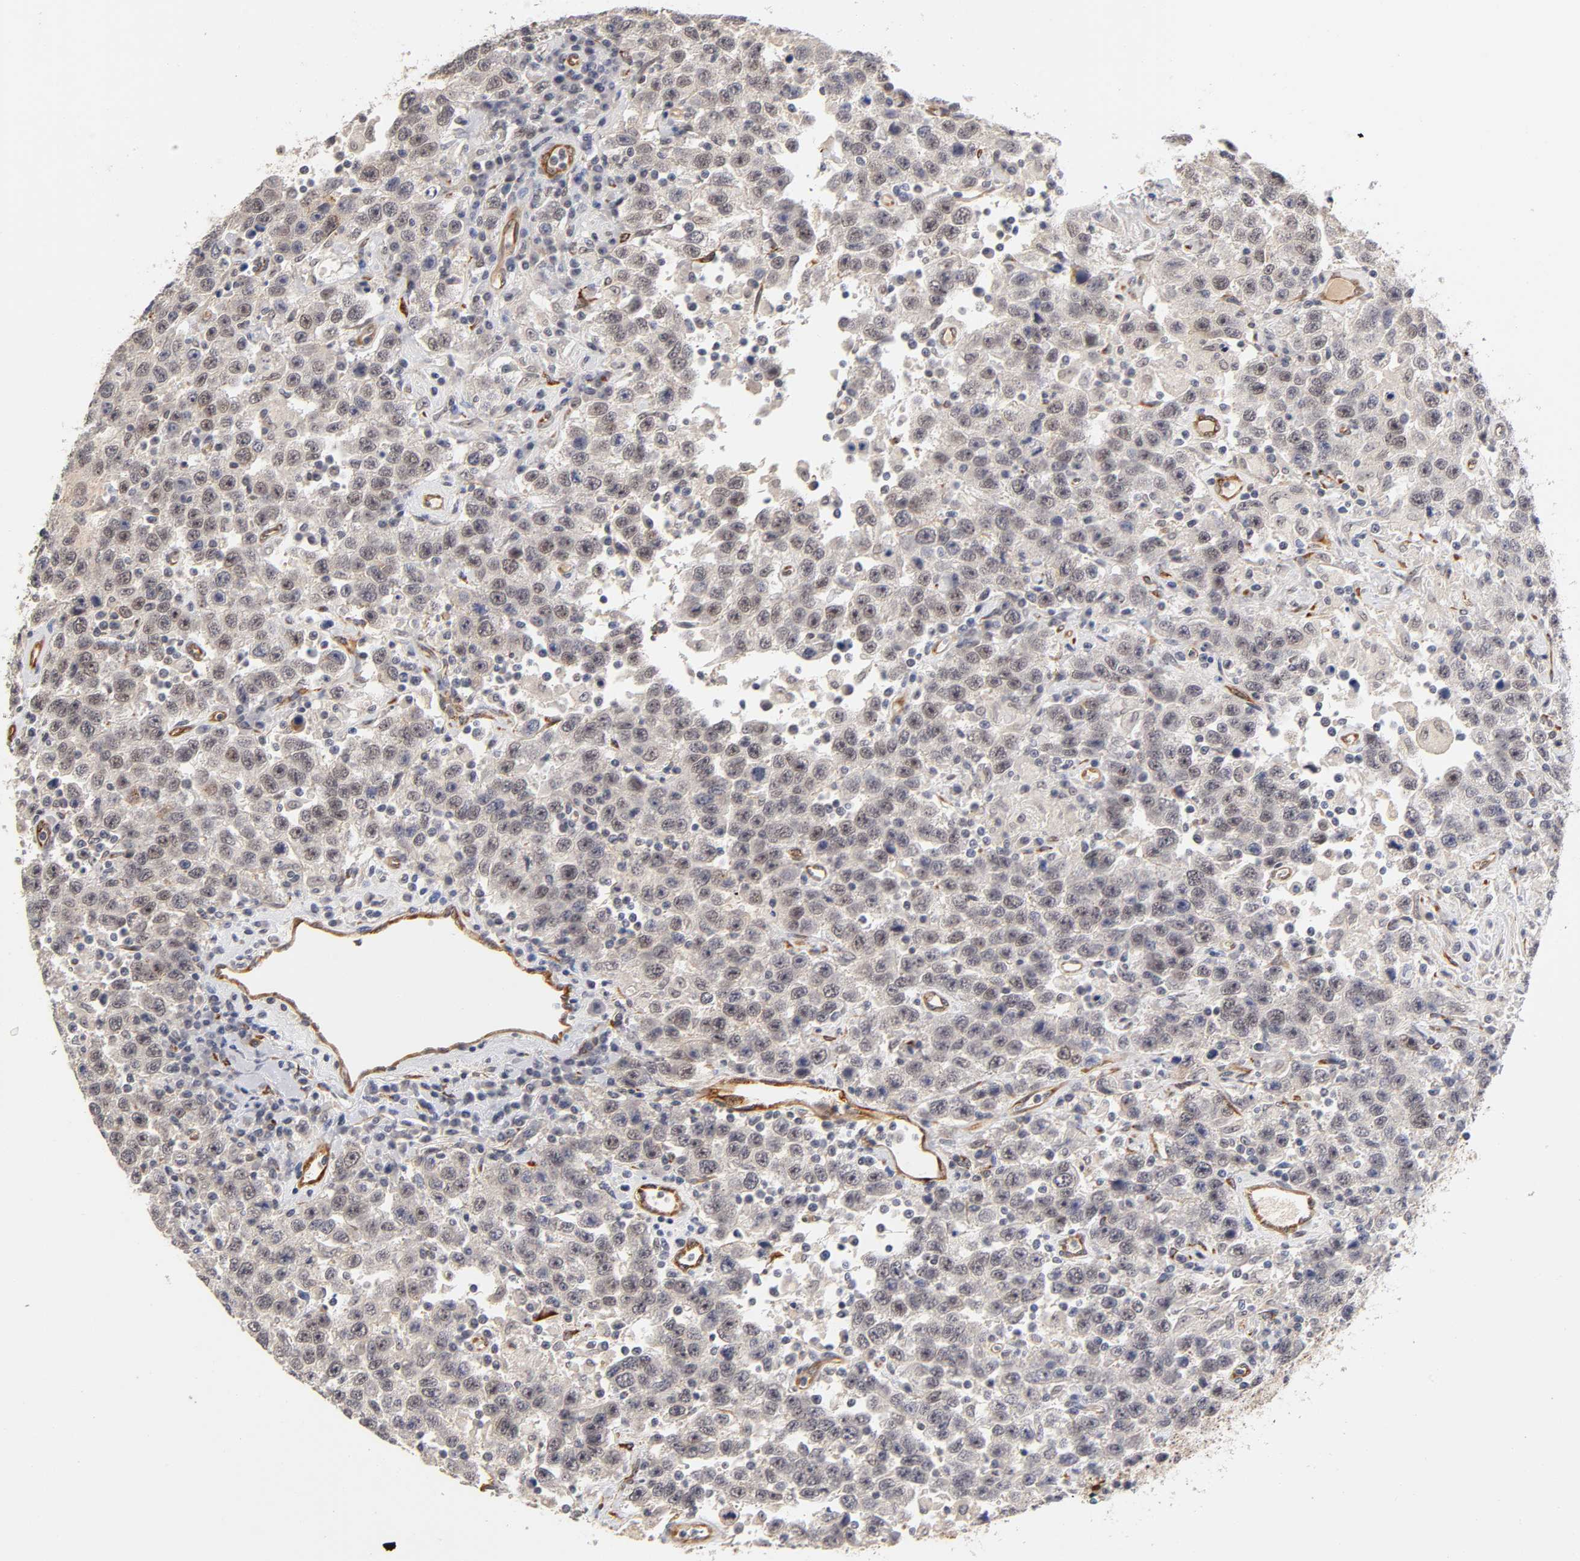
{"staining": {"intensity": "weak", "quantity": "<25%", "location": "cytoplasmic/membranous,nuclear"}, "tissue": "testis cancer", "cell_type": "Tumor cells", "image_type": "cancer", "snomed": [{"axis": "morphology", "description": "Seminoma, NOS"}, {"axis": "topography", "description": "Testis"}], "caption": "High power microscopy histopathology image of an IHC photomicrograph of testis cancer, revealing no significant positivity in tumor cells.", "gene": "LAMB1", "patient": {"sex": "male", "age": 41}}